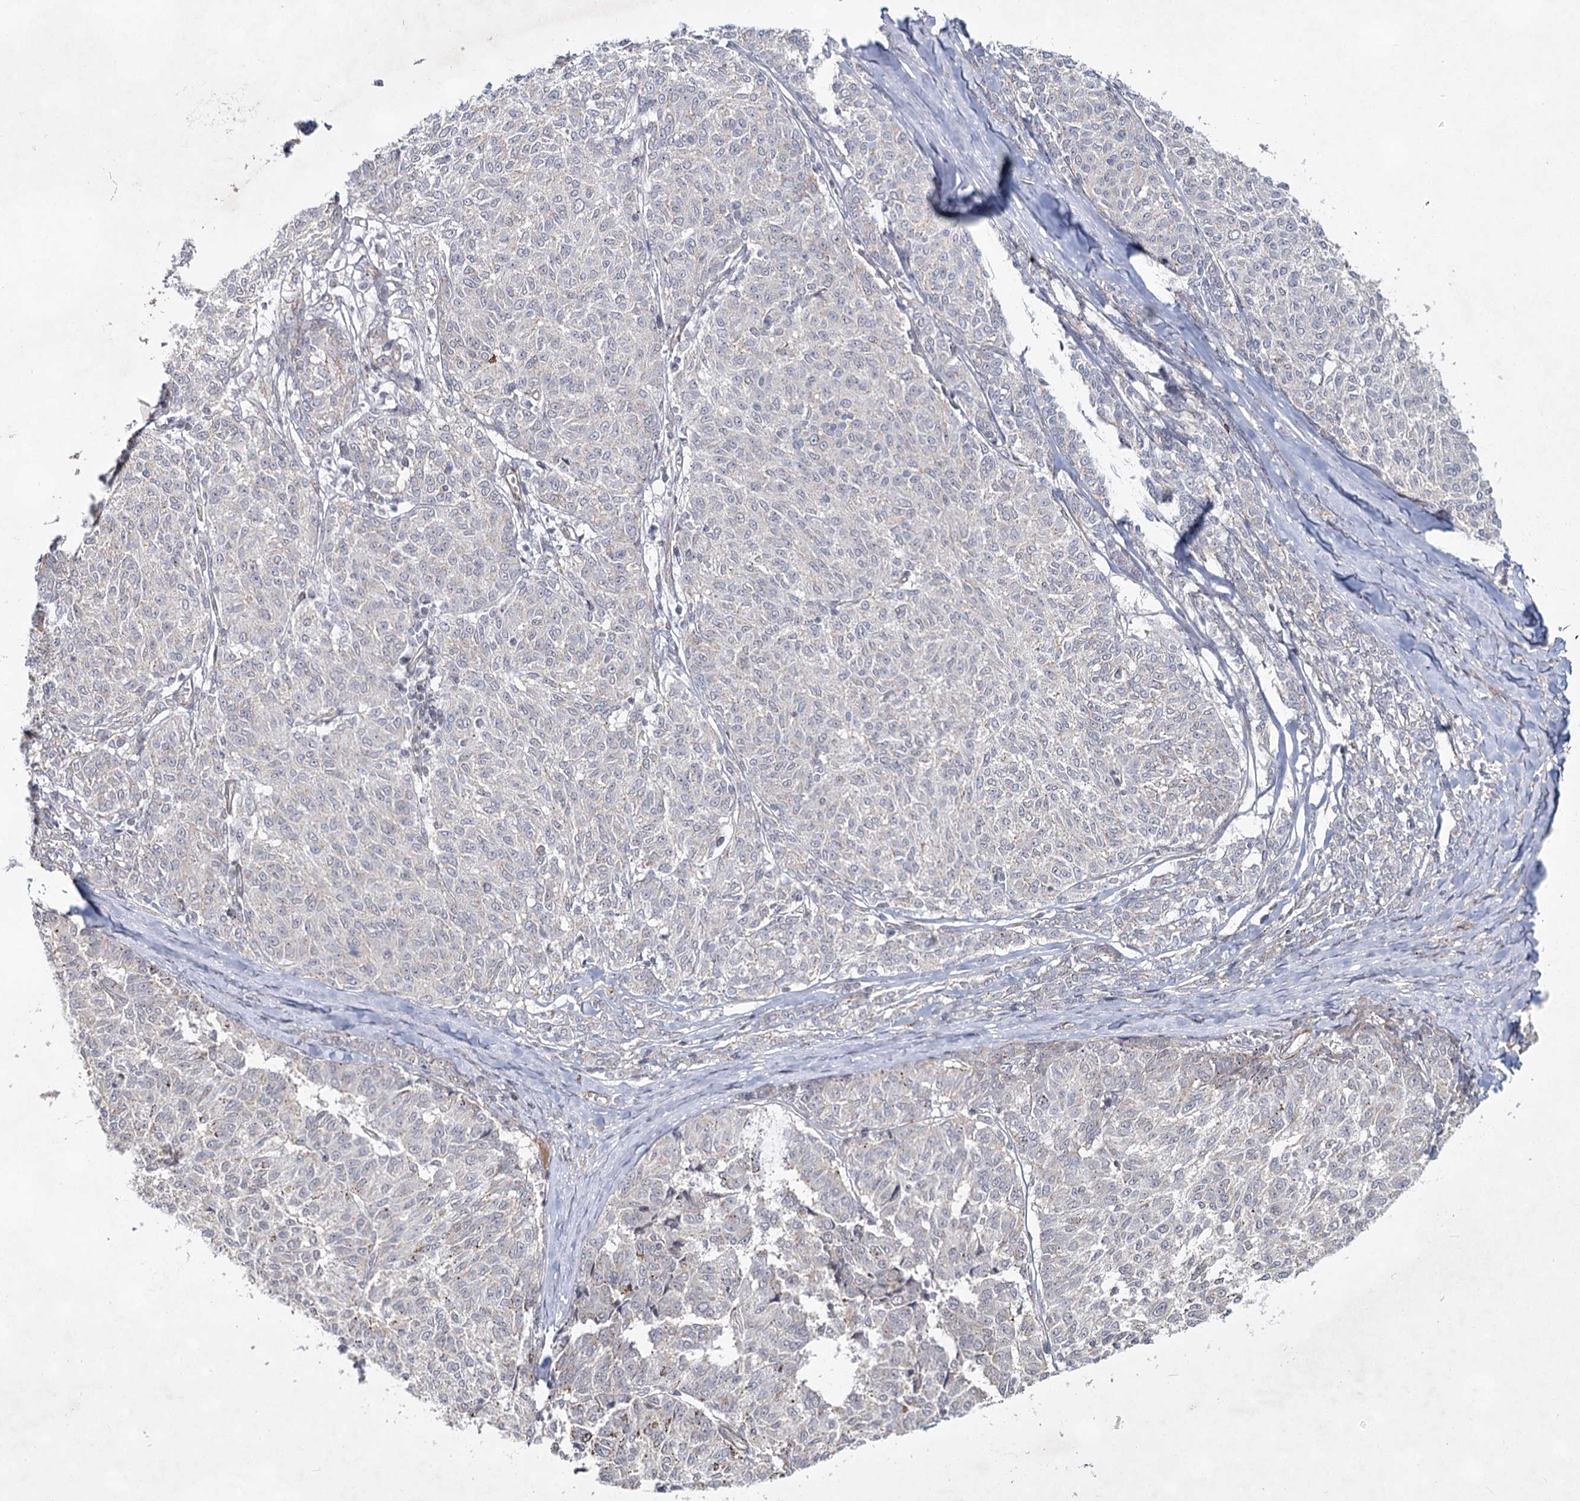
{"staining": {"intensity": "moderate", "quantity": "<25%", "location": "cytoplasmic/membranous"}, "tissue": "melanoma", "cell_type": "Tumor cells", "image_type": "cancer", "snomed": [{"axis": "morphology", "description": "Malignant melanoma, NOS"}, {"axis": "topography", "description": "Skin"}], "caption": "Immunohistochemical staining of melanoma displays low levels of moderate cytoplasmic/membranous protein expression in approximately <25% of tumor cells.", "gene": "ATL2", "patient": {"sex": "female", "age": 72}}